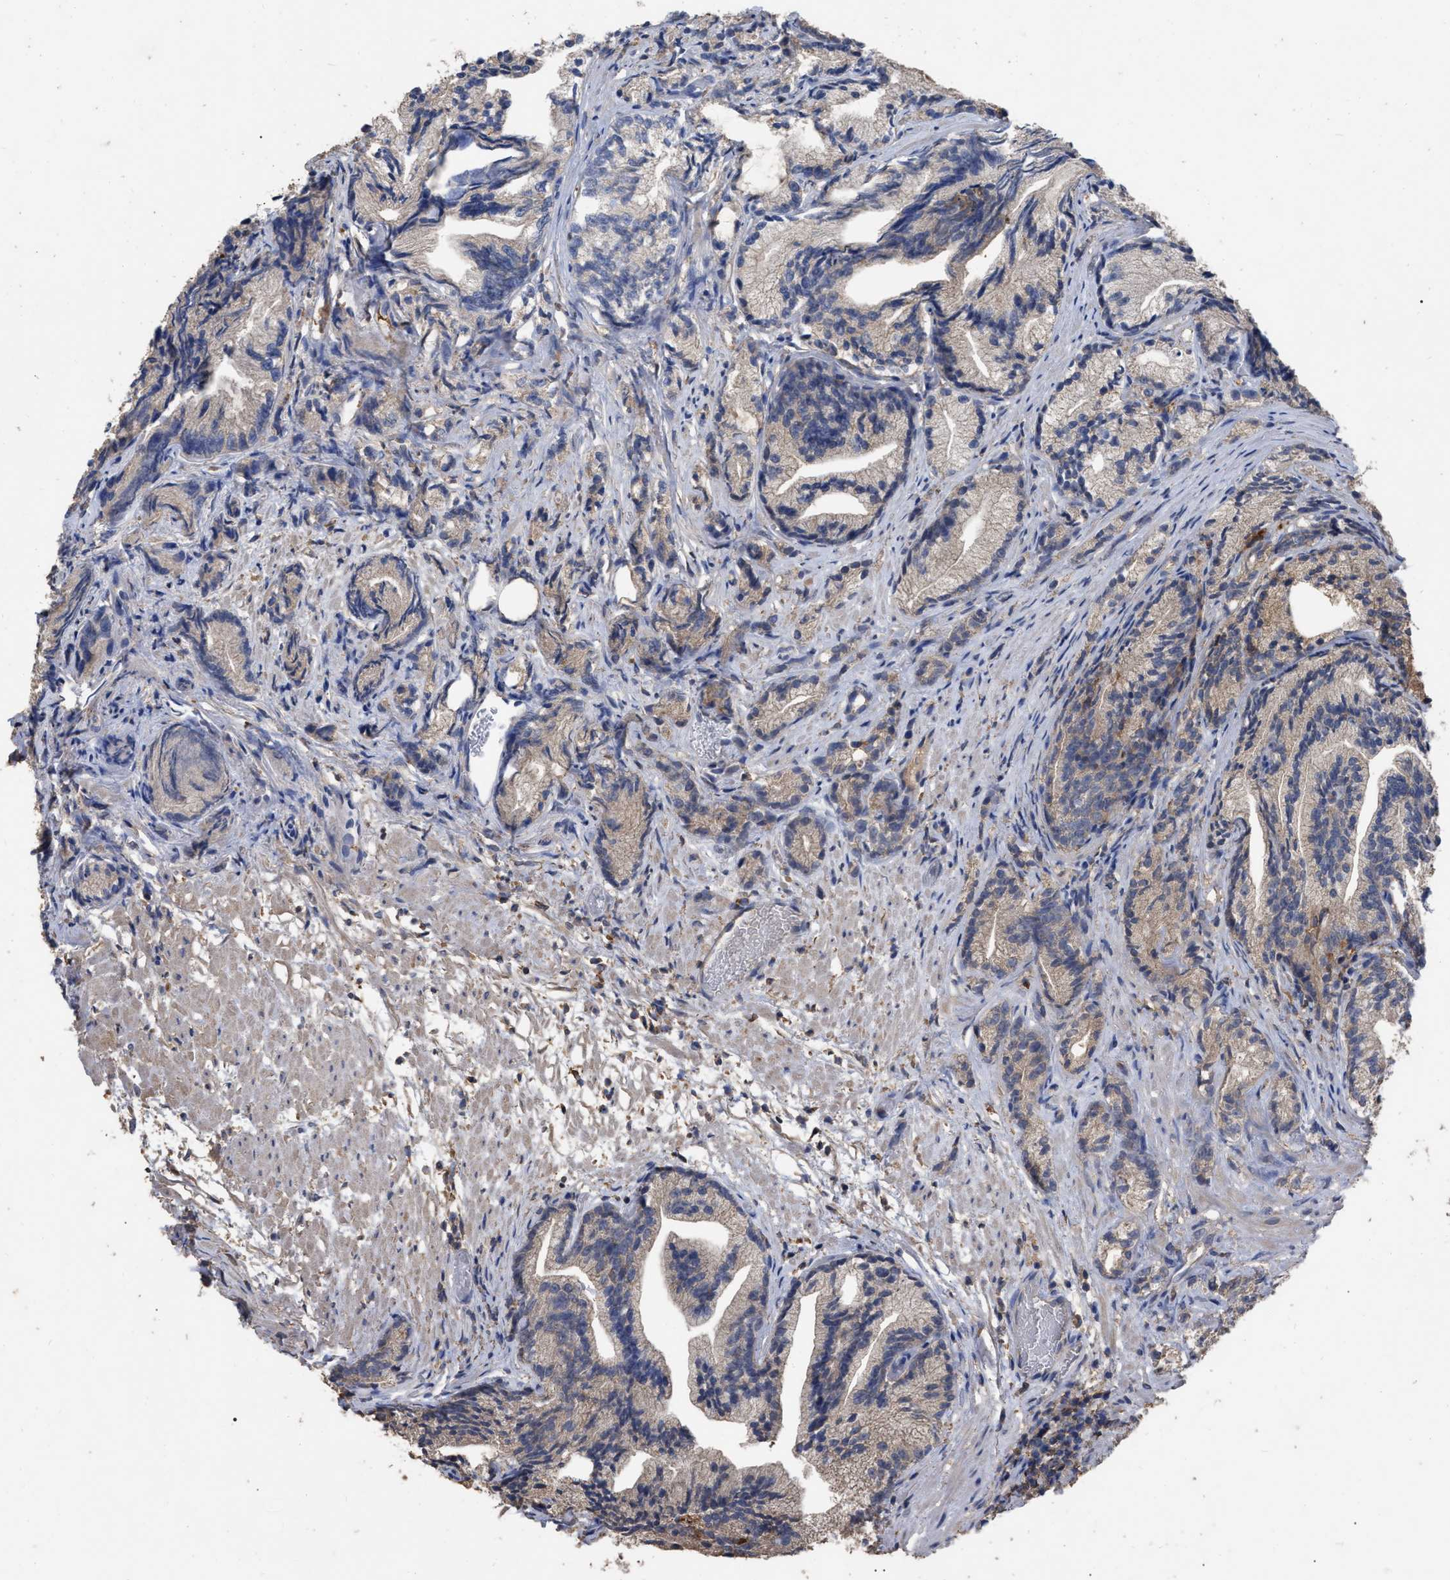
{"staining": {"intensity": "weak", "quantity": "<25%", "location": "cytoplasmic/membranous"}, "tissue": "prostate cancer", "cell_type": "Tumor cells", "image_type": "cancer", "snomed": [{"axis": "morphology", "description": "Adenocarcinoma, Low grade"}, {"axis": "topography", "description": "Prostate"}], "caption": "Immunohistochemical staining of human prostate cancer displays no significant staining in tumor cells. (DAB (3,3'-diaminobenzidine) immunohistochemistry (IHC) visualized using brightfield microscopy, high magnification).", "gene": "GPR179", "patient": {"sex": "male", "age": 89}}